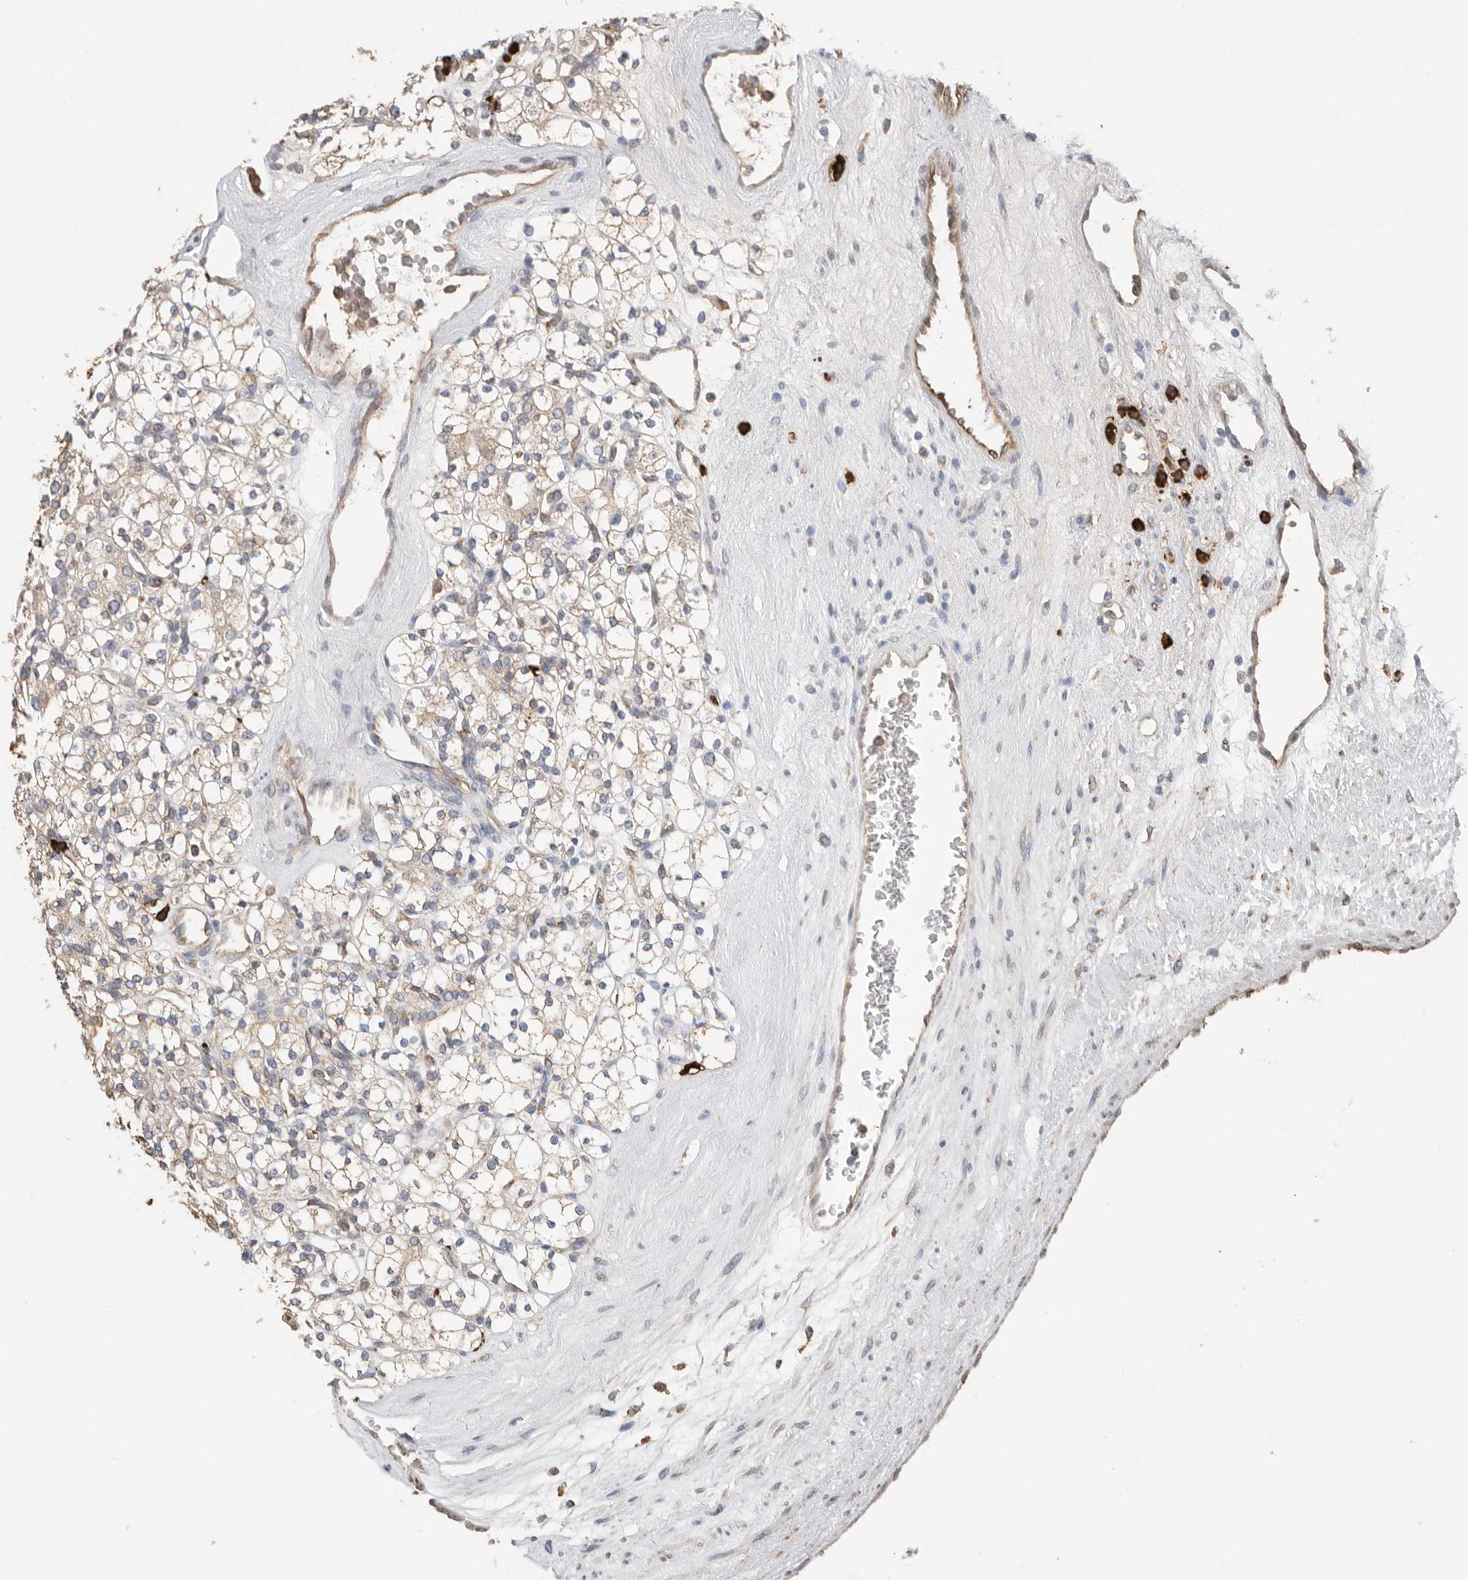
{"staining": {"intensity": "weak", "quantity": "25%-75%", "location": "cytoplasmic/membranous"}, "tissue": "renal cancer", "cell_type": "Tumor cells", "image_type": "cancer", "snomed": [{"axis": "morphology", "description": "Adenocarcinoma, NOS"}, {"axis": "topography", "description": "Kidney"}], "caption": "Human renal cancer (adenocarcinoma) stained with a brown dye demonstrates weak cytoplasmic/membranous positive positivity in approximately 25%-75% of tumor cells.", "gene": "BLOC1S5", "patient": {"sex": "male", "age": 77}}